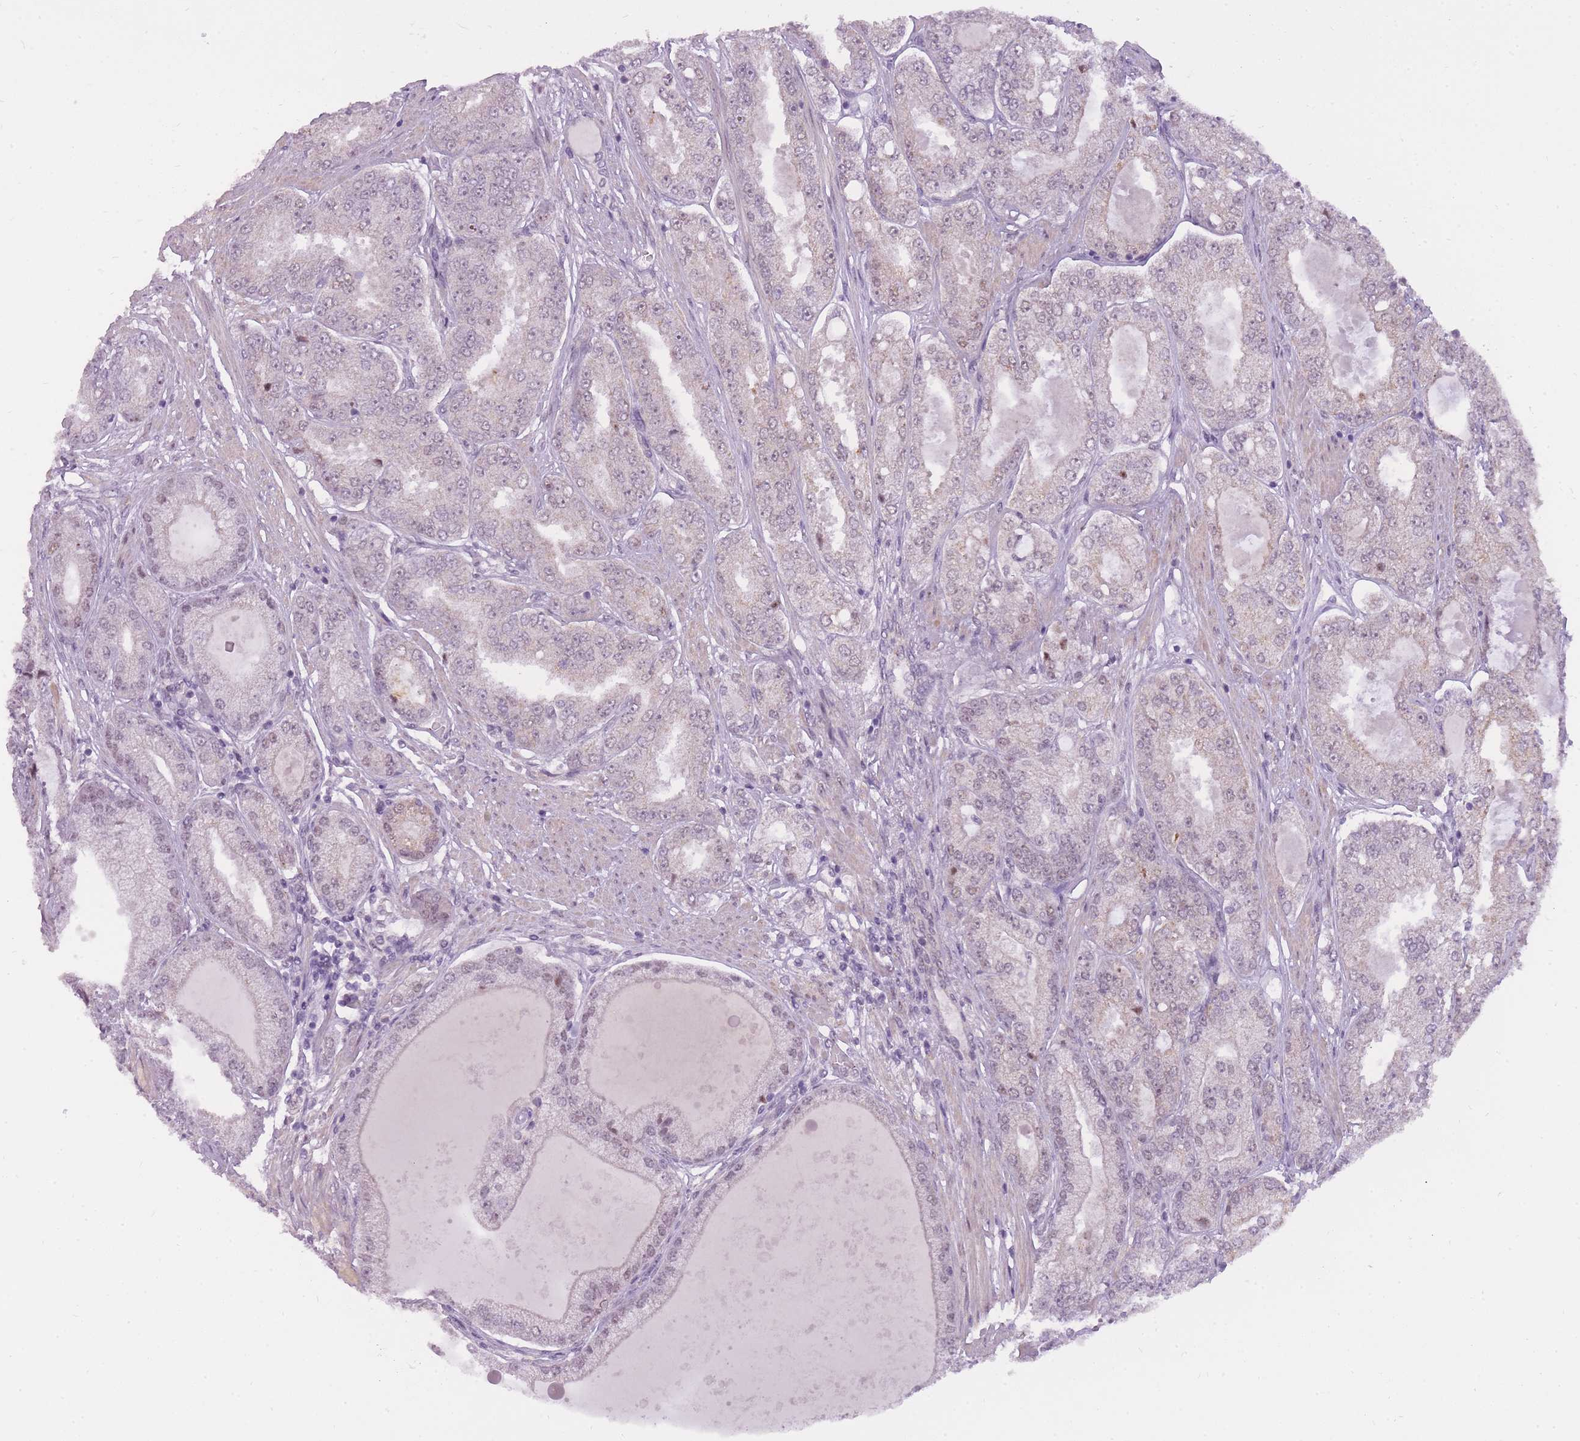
{"staining": {"intensity": "negative", "quantity": "none", "location": "none"}, "tissue": "prostate cancer", "cell_type": "Tumor cells", "image_type": "cancer", "snomed": [{"axis": "morphology", "description": "Adenocarcinoma, High grade"}, {"axis": "topography", "description": "Prostate"}], "caption": "Human prostate adenocarcinoma (high-grade) stained for a protein using immunohistochemistry (IHC) demonstrates no positivity in tumor cells.", "gene": "TIGD1", "patient": {"sex": "male", "age": 71}}